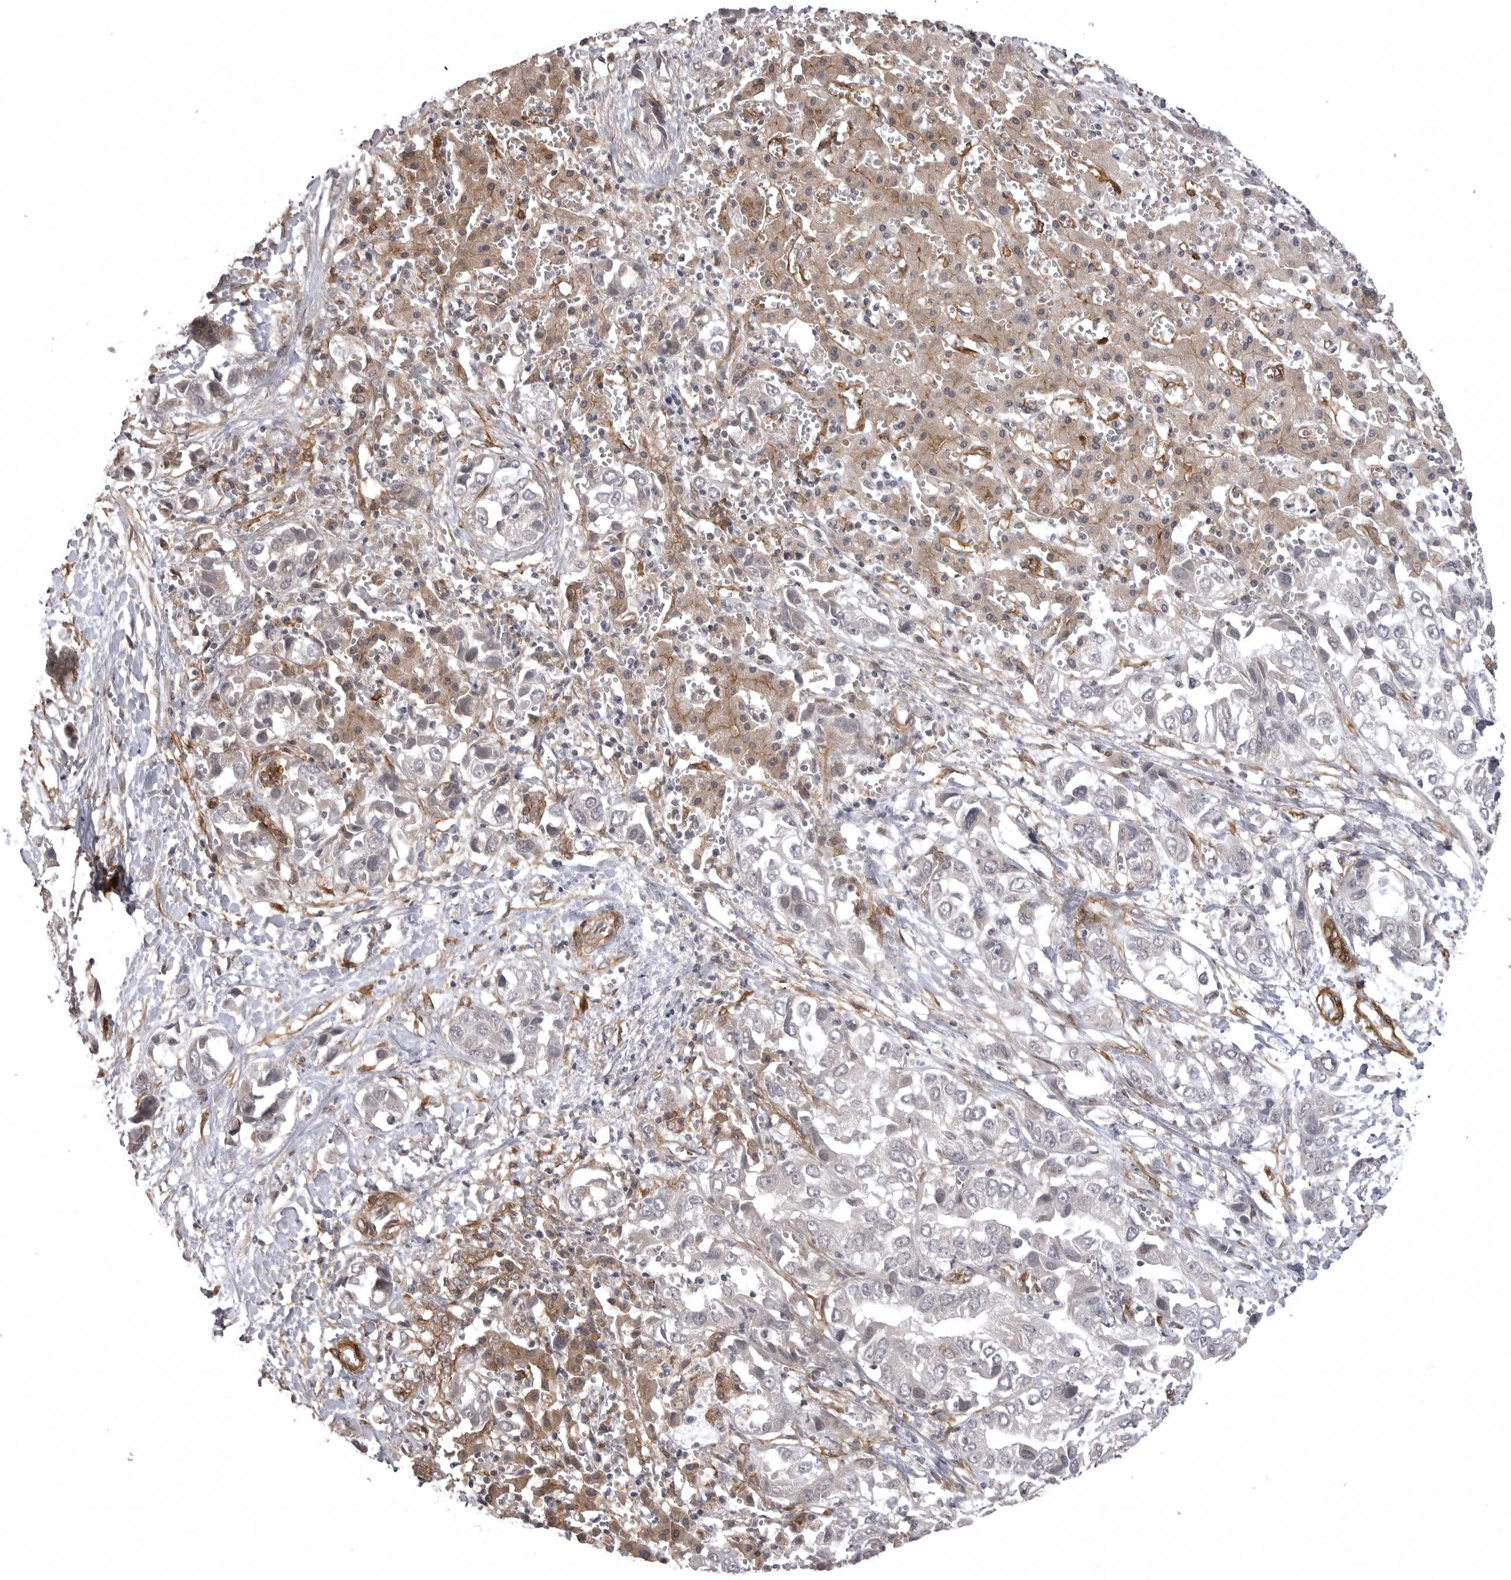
{"staining": {"intensity": "negative", "quantity": "none", "location": "none"}, "tissue": "liver cancer", "cell_type": "Tumor cells", "image_type": "cancer", "snomed": [{"axis": "morphology", "description": "Cholangiocarcinoma"}, {"axis": "topography", "description": "Liver"}], "caption": "Protein analysis of cholangiocarcinoma (liver) displays no significant expression in tumor cells.", "gene": "SORBS1", "patient": {"sex": "female", "age": 52}}